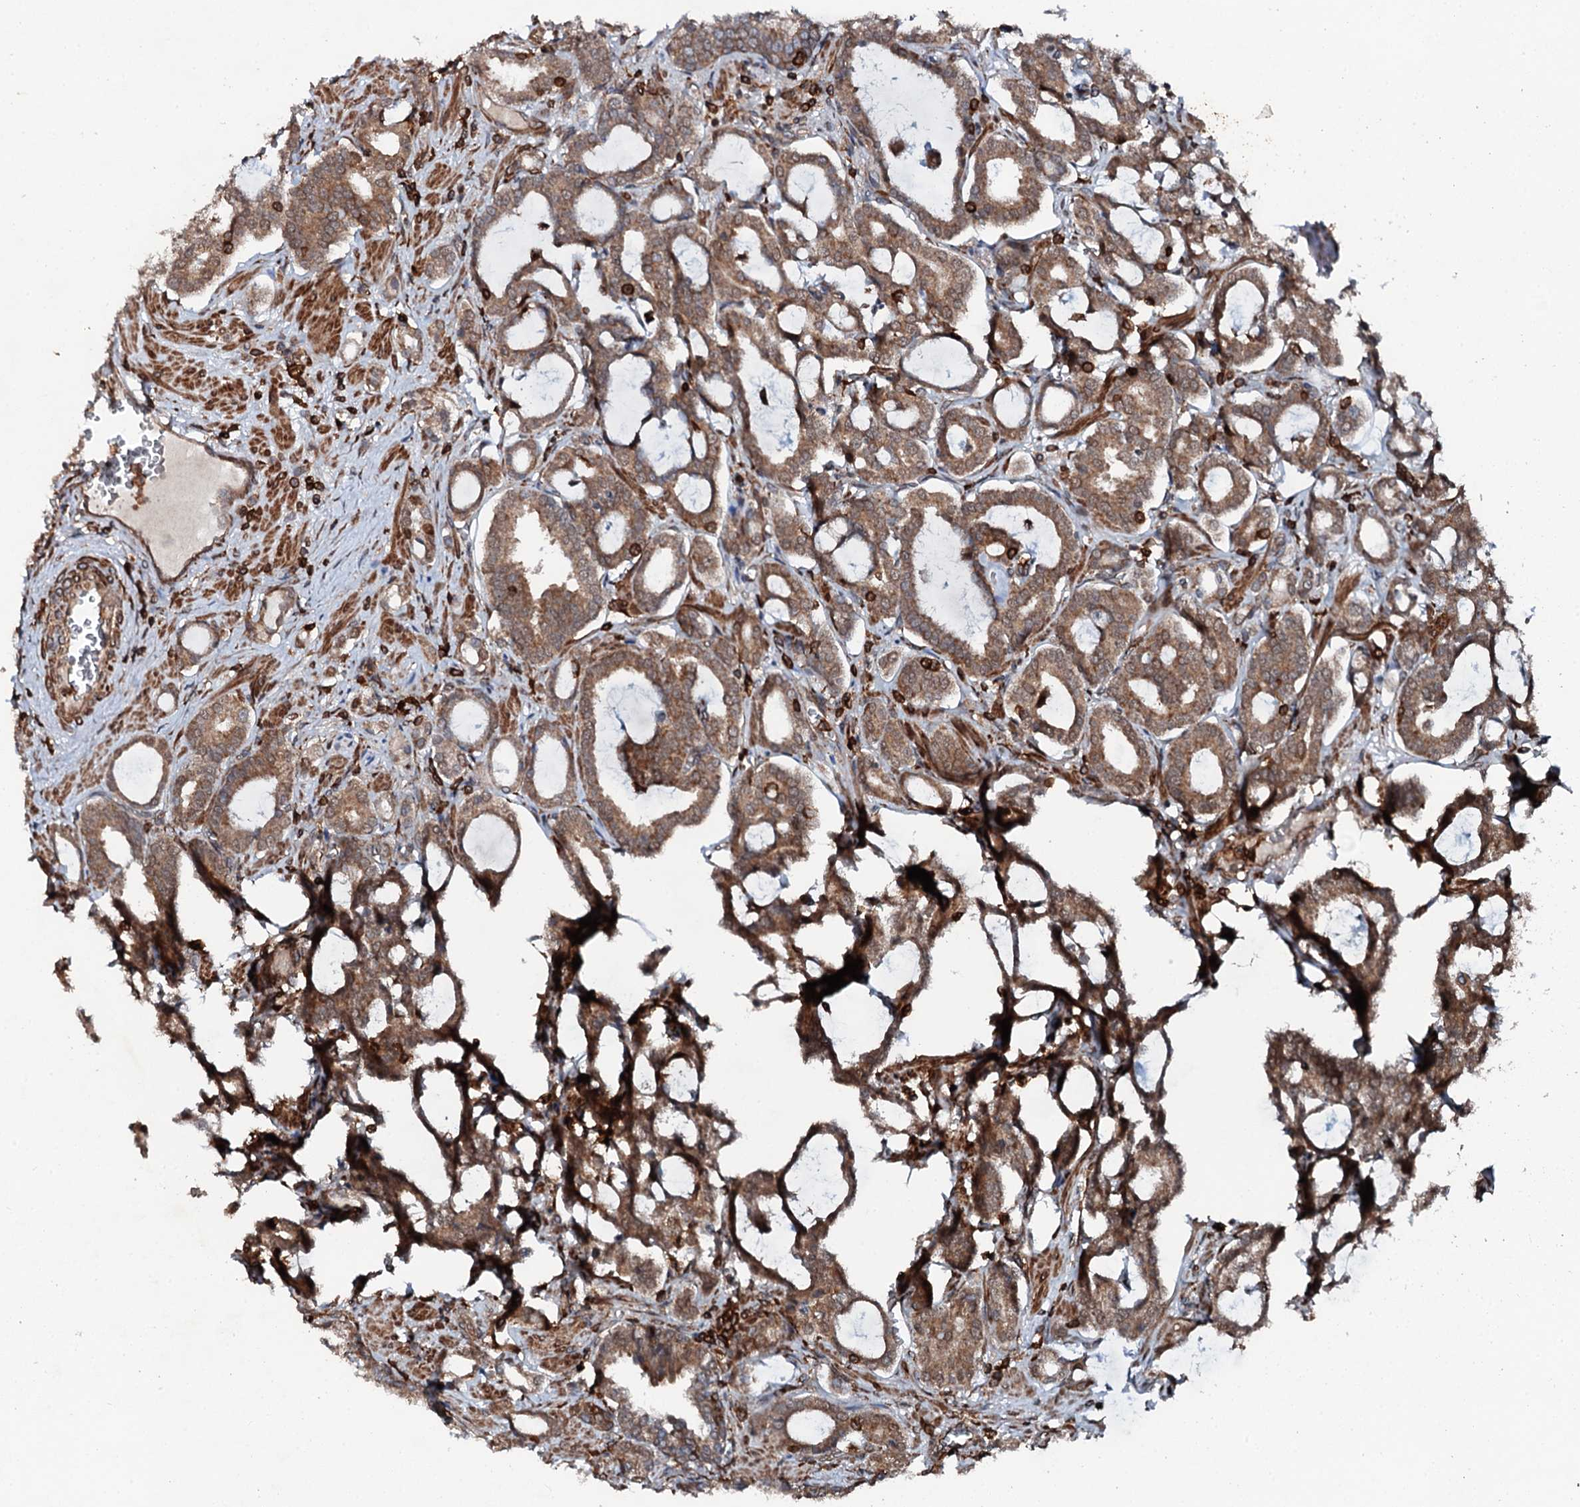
{"staining": {"intensity": "moderate", "quantity": ">75%", "location": "cytoplasmic/membranous"}, "tissue": "prostate cancer", "cell_type": "Tumor cells", "image_type": "cancer", "snomed": [{"axis": "morphology", "description": "Adenocarcinoma, High grade"}, {"axis": "topography", "description": "Prostate and seminal vesicle, NOS"}], "caption": "A high-resolution histopathology image shows IHC staining of prostate high-grade adenocarcinoma, which demonstrates moderate cytoplasmic/membranous positivity in about >75% of tumor cells.", "gene": "EDC4", "patient": {"sex": "male", "age": 67}}